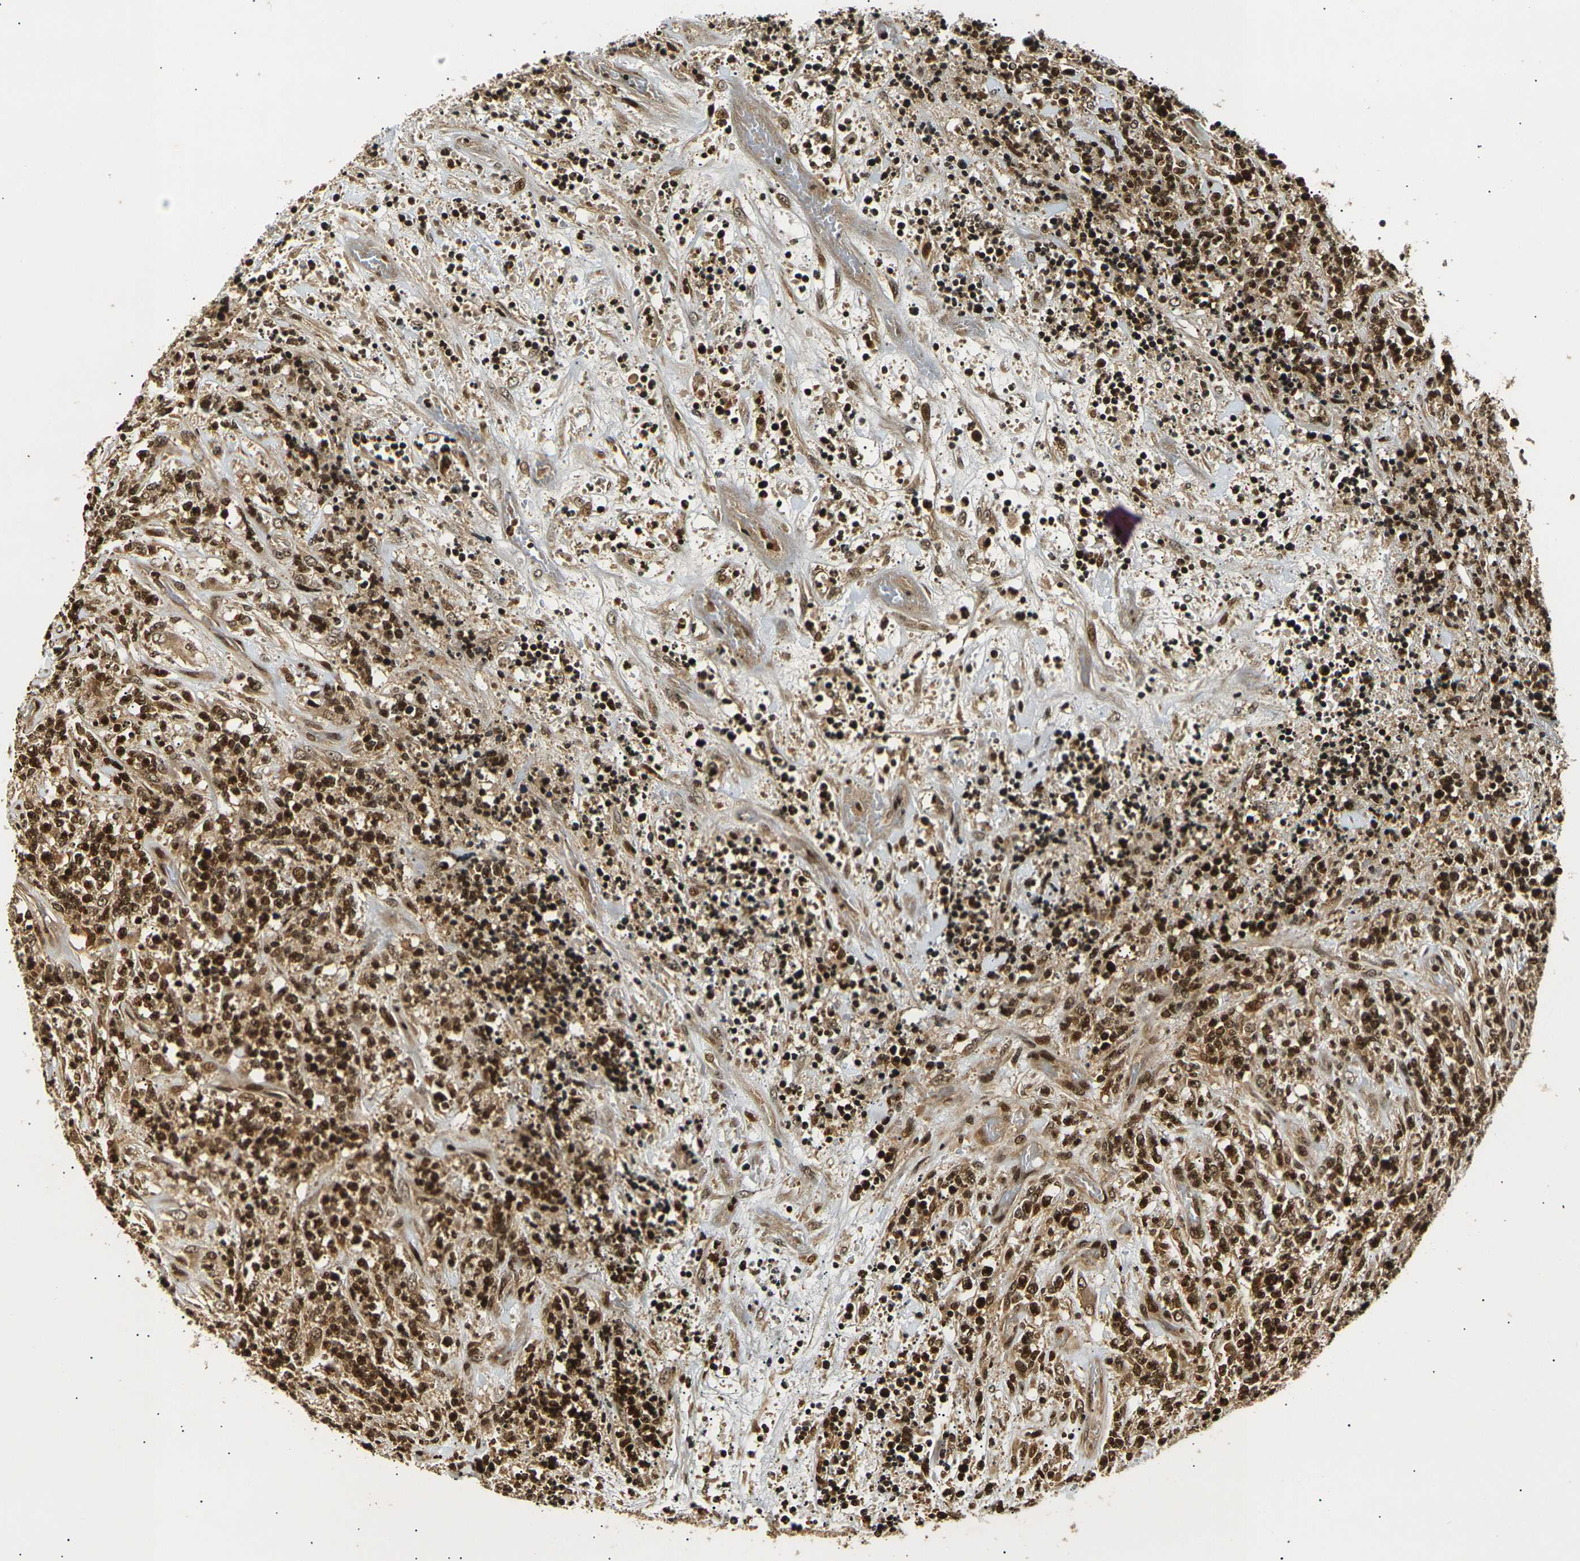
{"staining": {"intensity": "strong", "quantity": ">75%", "location": "cytoplasmic/membranous,nuclear"}, "tissue": "lymphoma", "cell_type": "Tumor cells", "image_type": "cancer", "snomed": [{"axis": "morphology", "description": "Malignant lymphoma, non-Hodgkin's type, High grade"}, {"axis": "topography", "description": "Soft tissue"}], "caption": "Brown immunohistochemical staining in human malignant lymphoma, non-Hodgkin's type (high-grade) displays strong cytoplasmic/membranous and nuclear positivity in about >75% of tumor cells.", "gene": "ACTL6A", "patient": {"sex": "male", "age": 18}}